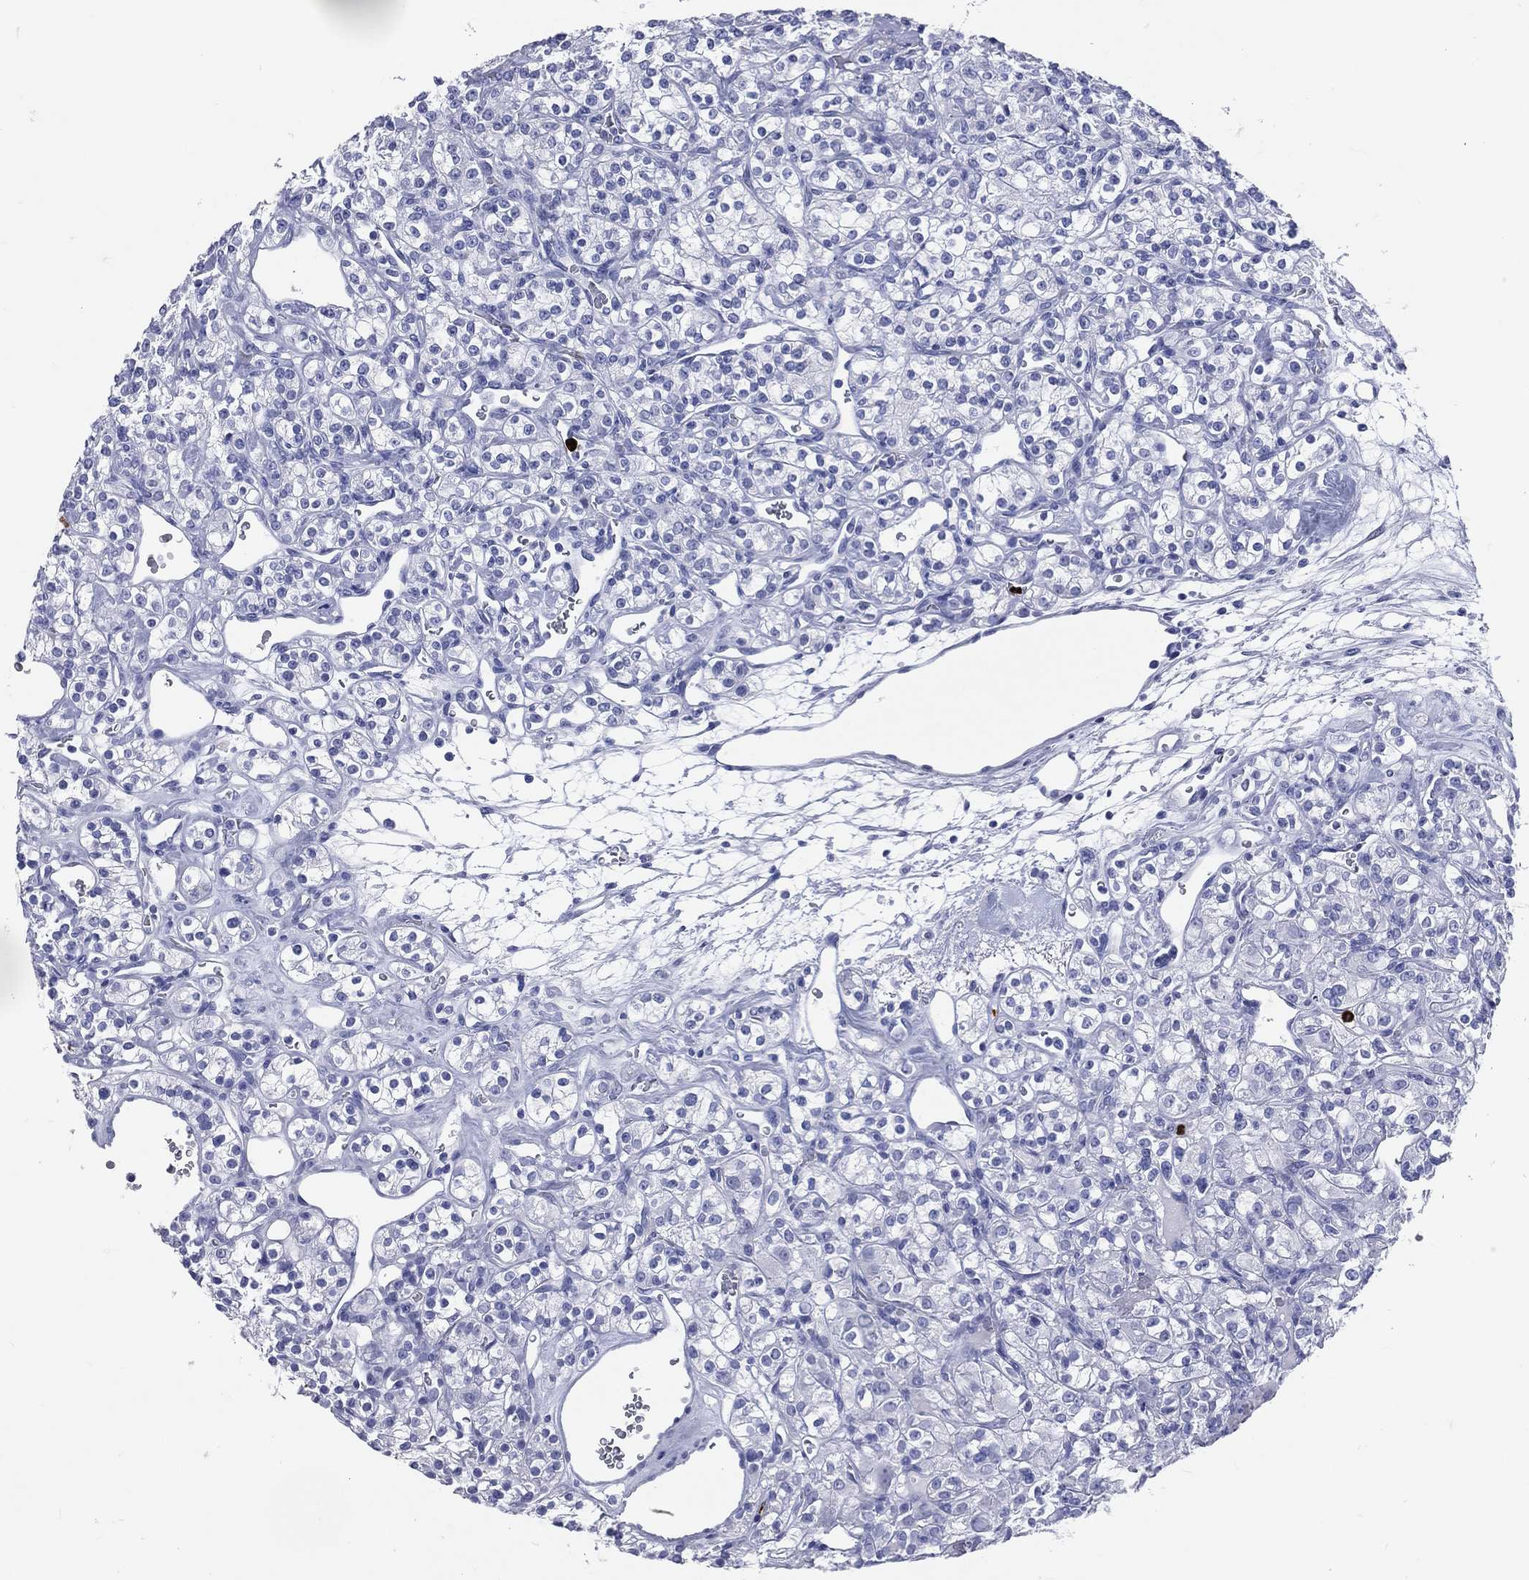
{"staining": {"intensity": "negative", "quantity": "none", "location": "none"}, "tissue": "renal cancer", "cell_type": "Tumor cells", "image_type": "cancer", "snomed": [{"axis": "morphology", "description": "Adenocarcinoma, NOS"}, {"axis": "topography", "description": "Kidney"}], "caption": "Immunohistochemical staining of renal cancer (adenocarcinoma) reveals no significant staining in tumor cells.", "gene": "PGLYRP1", "patient": {"sex": "male", "age": 77}}